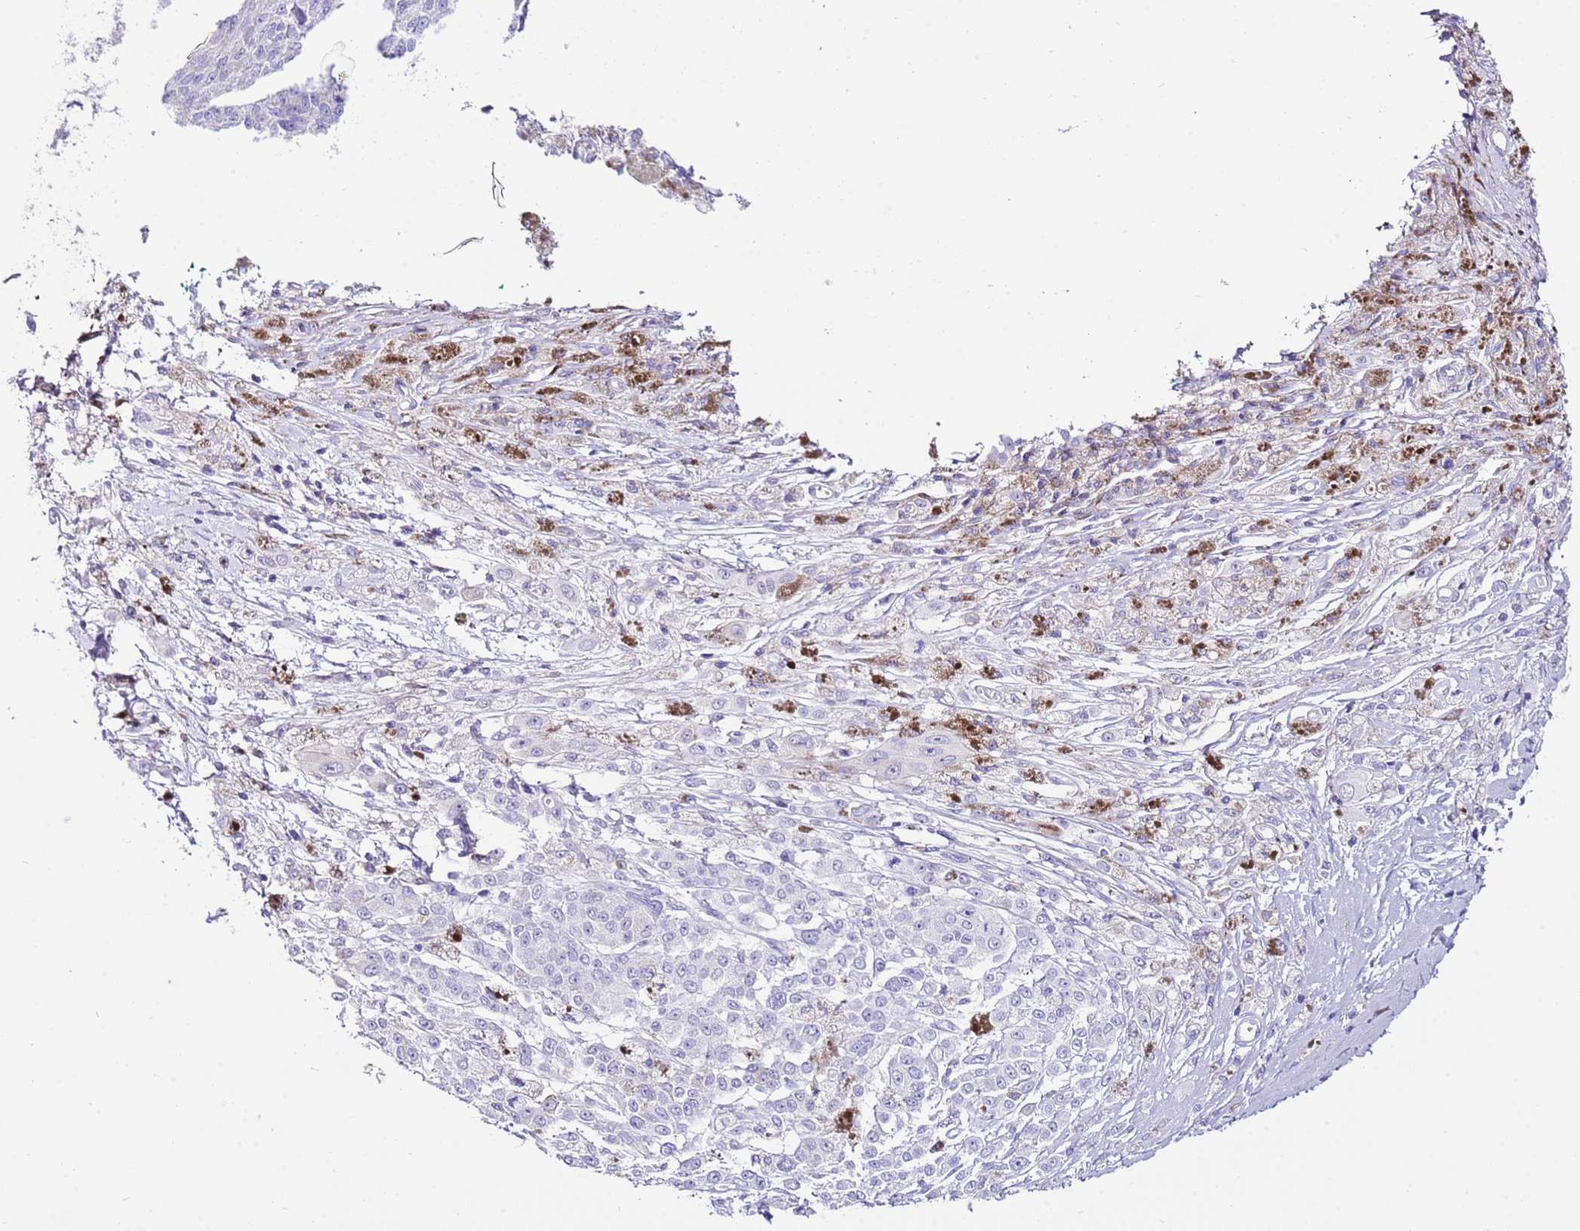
{"staining": {"intensity": "negative", "quantity": "none", "location": "none"}, "tissue": "melanoma", "cell_type": "Tumor cells", "image_type": "cancer", "snomed": [{"axis": "morphology", "description": "Malignant melanoma, NOS"}, {"axis": "topography", "description": "Skin"}], "caption": "The immunohistochemistry (IHC) histopathology image has no significant positivity in tumor cells of malignant melanoma tissue. Nuclei are stained in blue.", "gene": "ALDH3A1", "patient": {"sex": "female", "age": 52}}